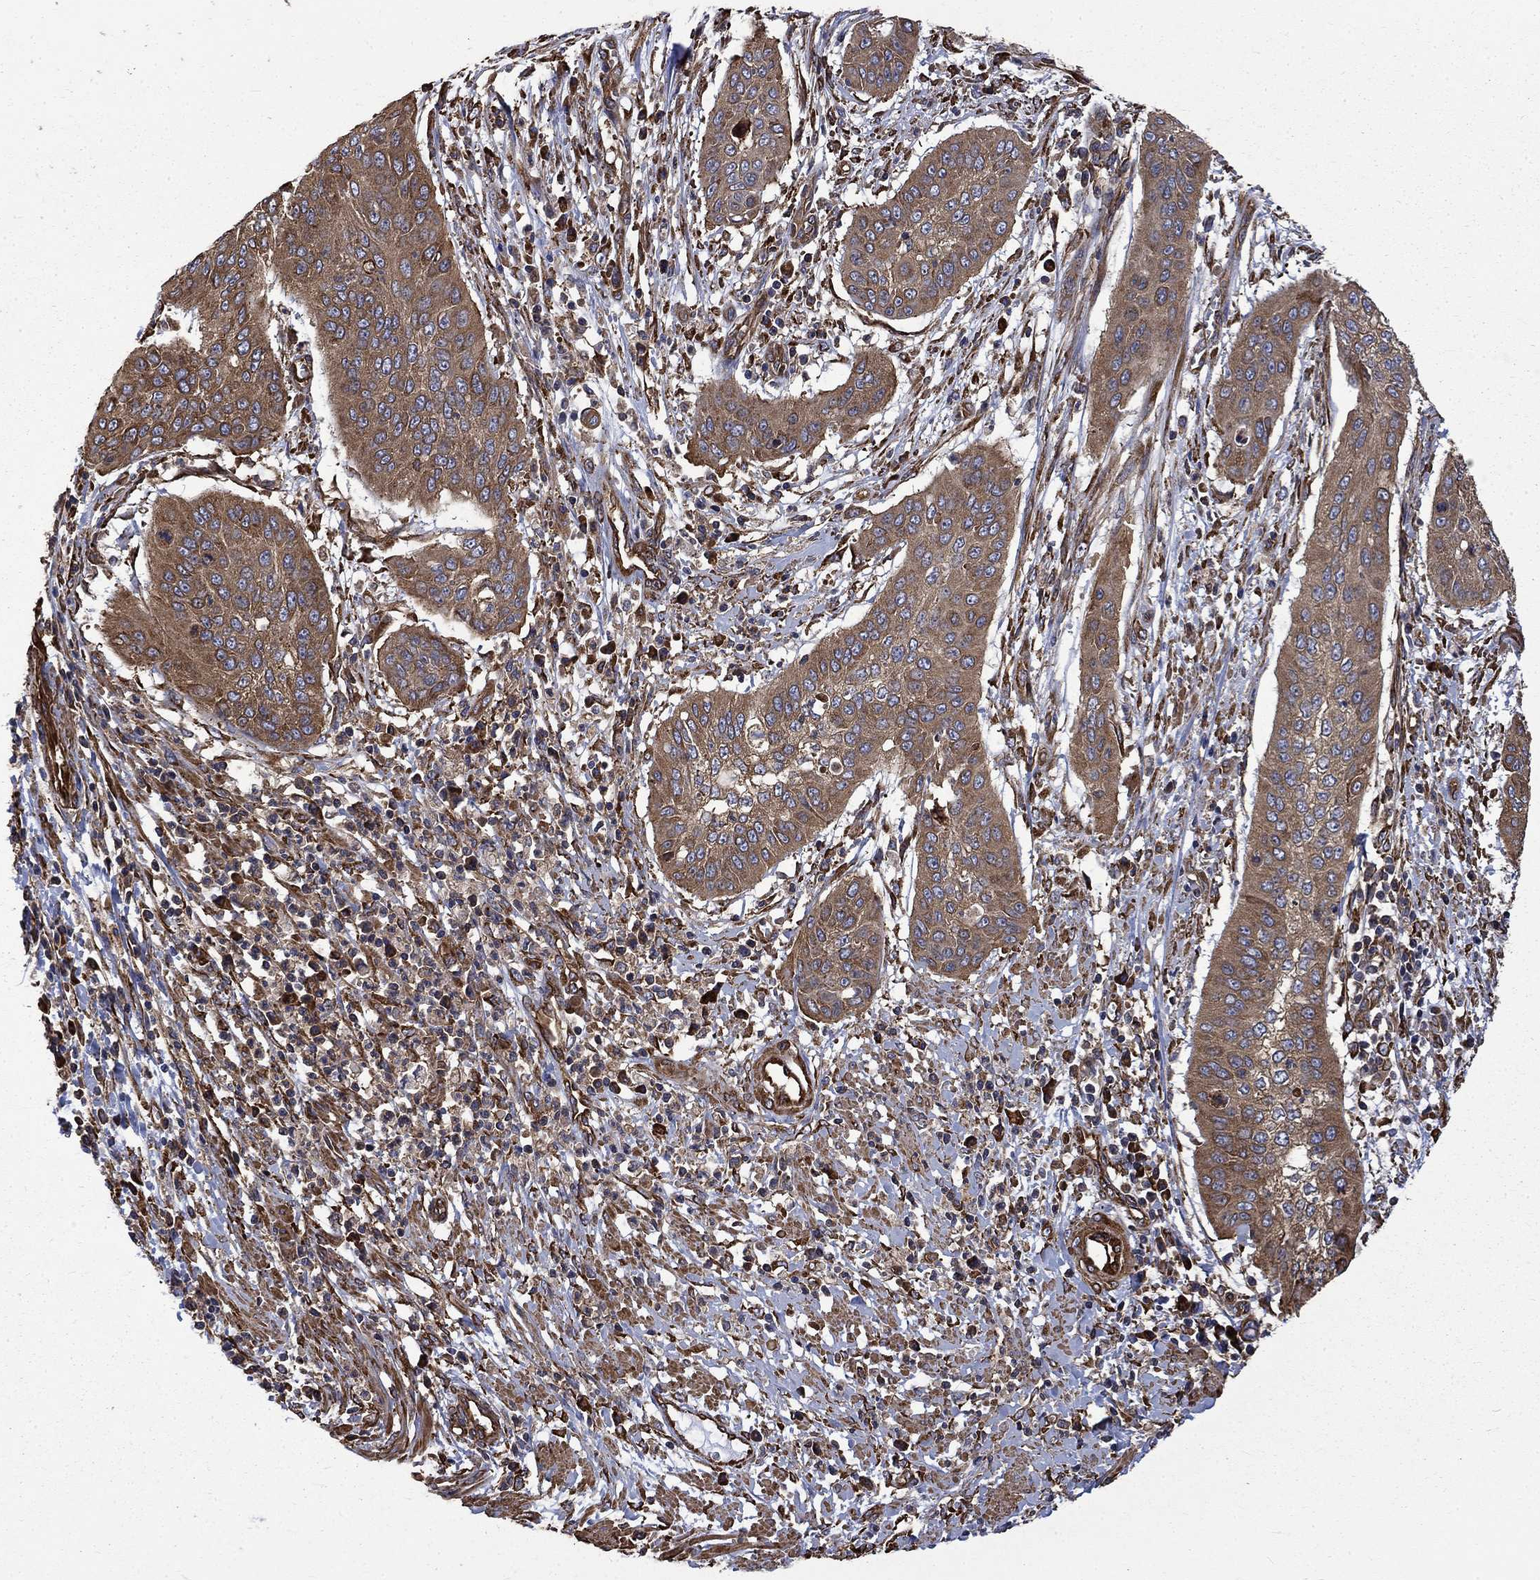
{"staining": {"intensity": "moderate", "quantity": ">75%", "location": "cytoplasmic/membranous"}, "tissue": "cervical cancer", "cell_type": "Tumor cells", "image_type": "cancer", "snomed": [{"axis": "morphology", "description": "Squamous cell carcinoma, NOS"}, {"axis": "topography", "description": "Cervix"}], "caption": "DAB (3,3'-diaminobenzidine) immunohistochemical staining of cervical squamous cell carcinoma reveals moderate cytoplasmic/membranous protein positivity in approximately >75% of tumor cells.", "gene": "CUTC", "patient": {"sex": "female", "age": 39}}